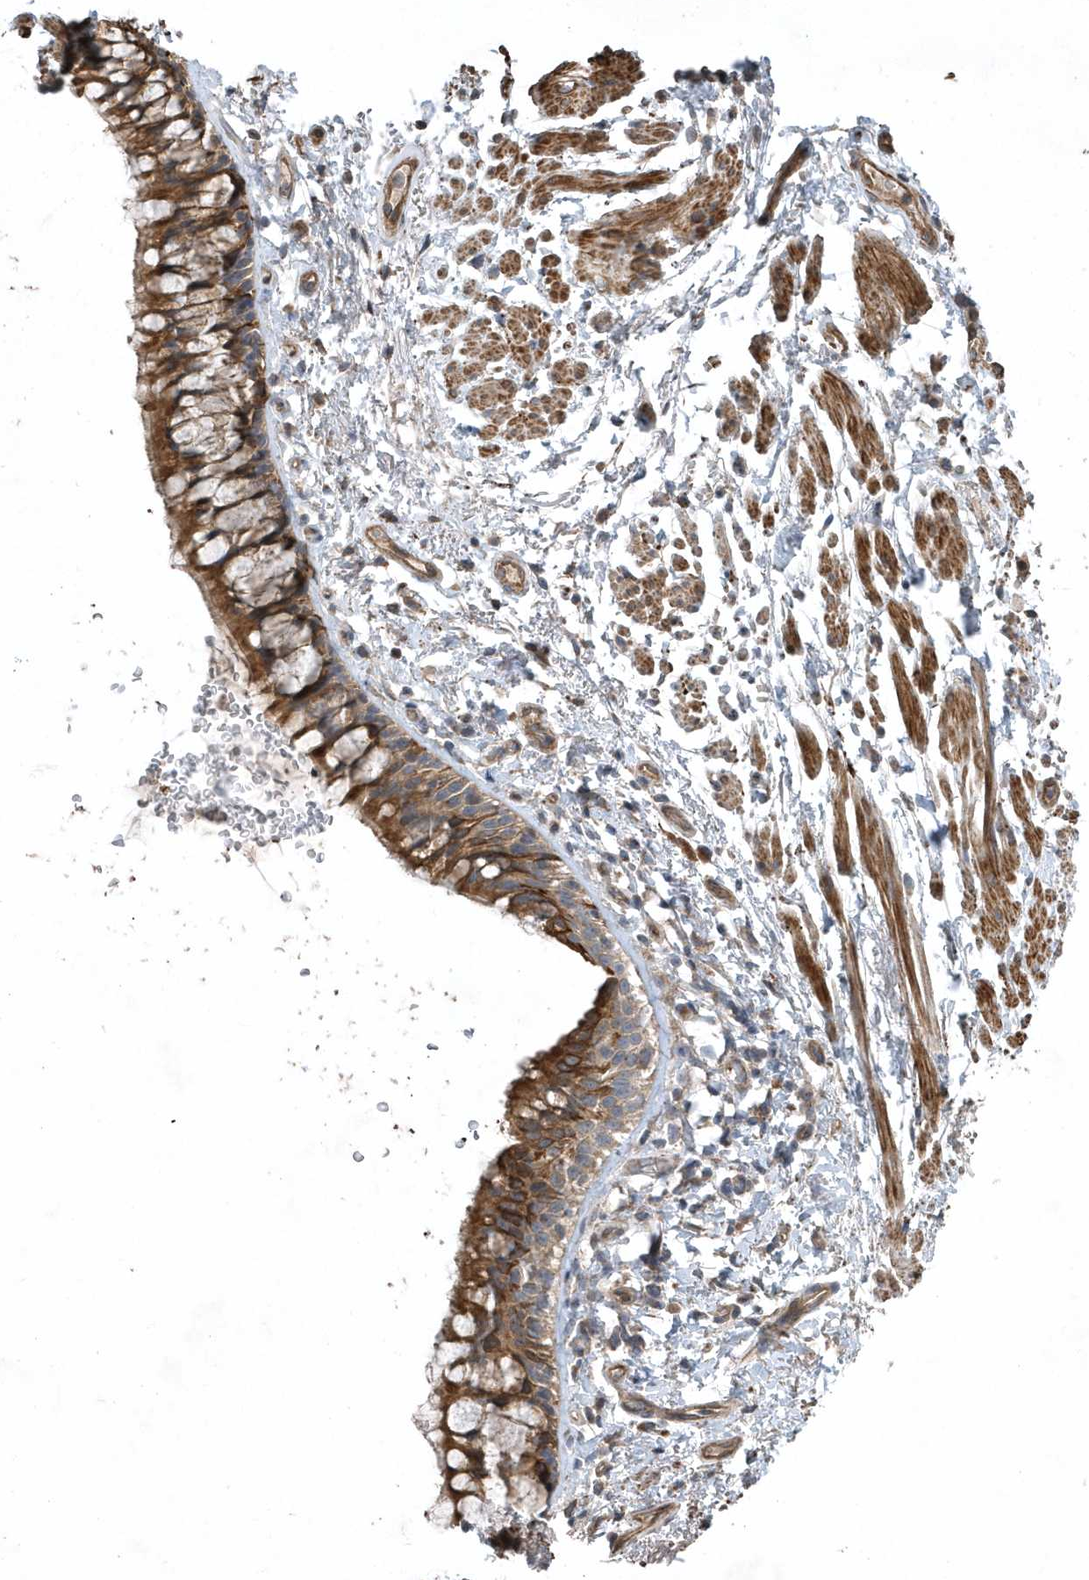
{"staining": {"intensity": "strong", "quantity": "25%-75%", "location": "cytoplasmic/membranous"}, "tissue": "bronchus", "cell_type": "Respiratory epithelial cells", "image_type": "normal", "snomed": [{"axis": "morphology", "description": "Normal tissue, NOS"}, {"axis": "topography", "description": "Cartilage tissue"}, {"axis": "topography", "description": "Bronchus"}], "caption": "The photomicrograph demonstrates a brown stain indicating the presence of a protein in the cytoplasmic/membranous of respiratory epithelial cells in bronchus.", "gene": "SENP8", "patient": {"sex": "female", "age": 73}}